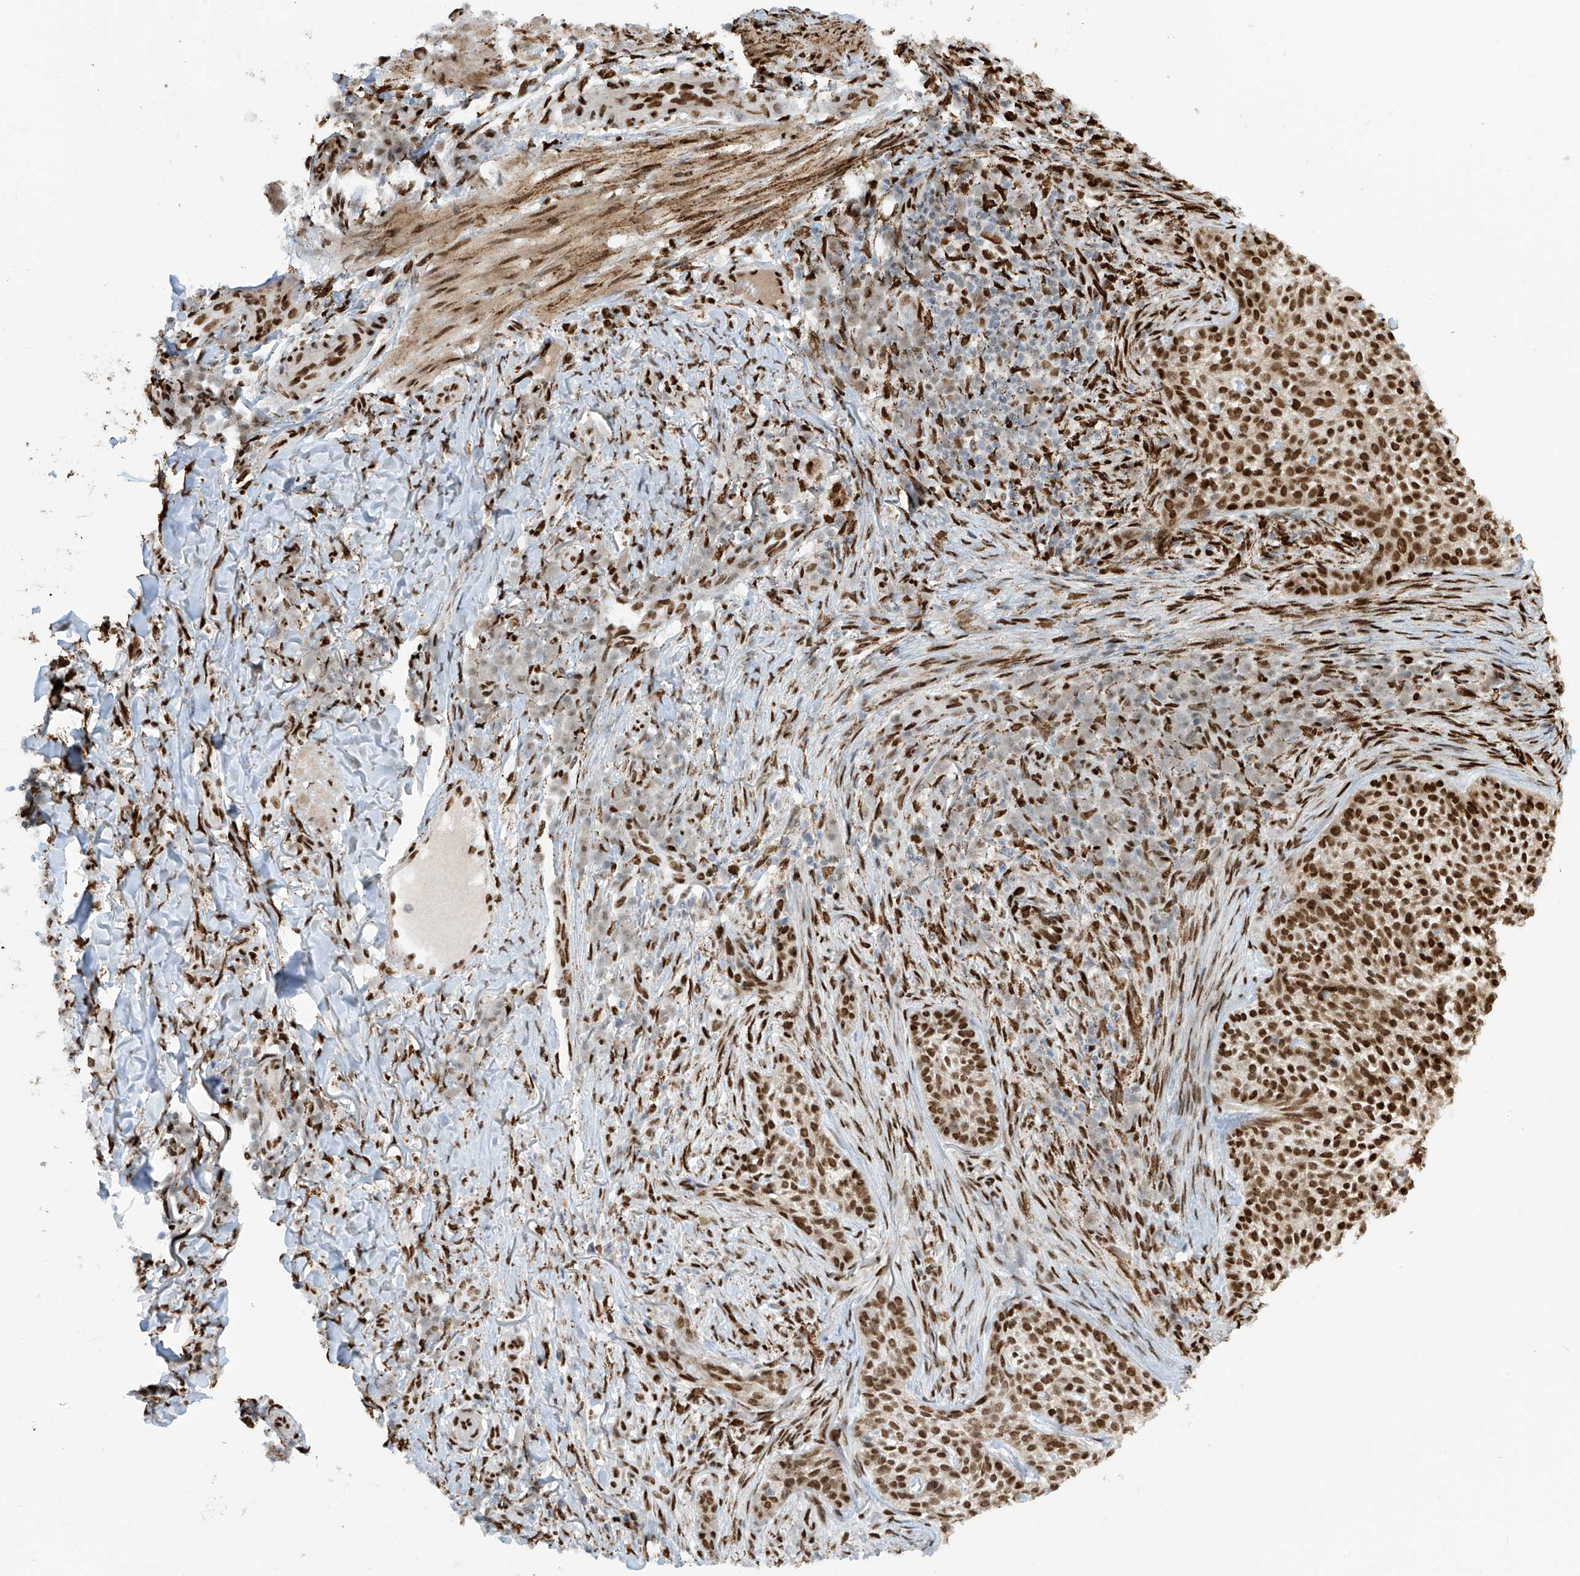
{"staining": {"intensity": "strong", "quantity": ">75%", "location": "nuclear"}, "tissue": "skin cancer", "cell_type": "Tumor cells", "image_type": "cancer", "snomed": [{"axis": "morphology", "description": "Basal cell carcinoma"}, {"axis": "topography", "description": "Skin"}], "caption": "Immunohistochemistry (IHC) of skin cancer reveals high levels of strong nuclear expression in approximately >75% of tumor cells.", "gene": "PM20D2", "patient": {"sex": "female", "age": 64}}